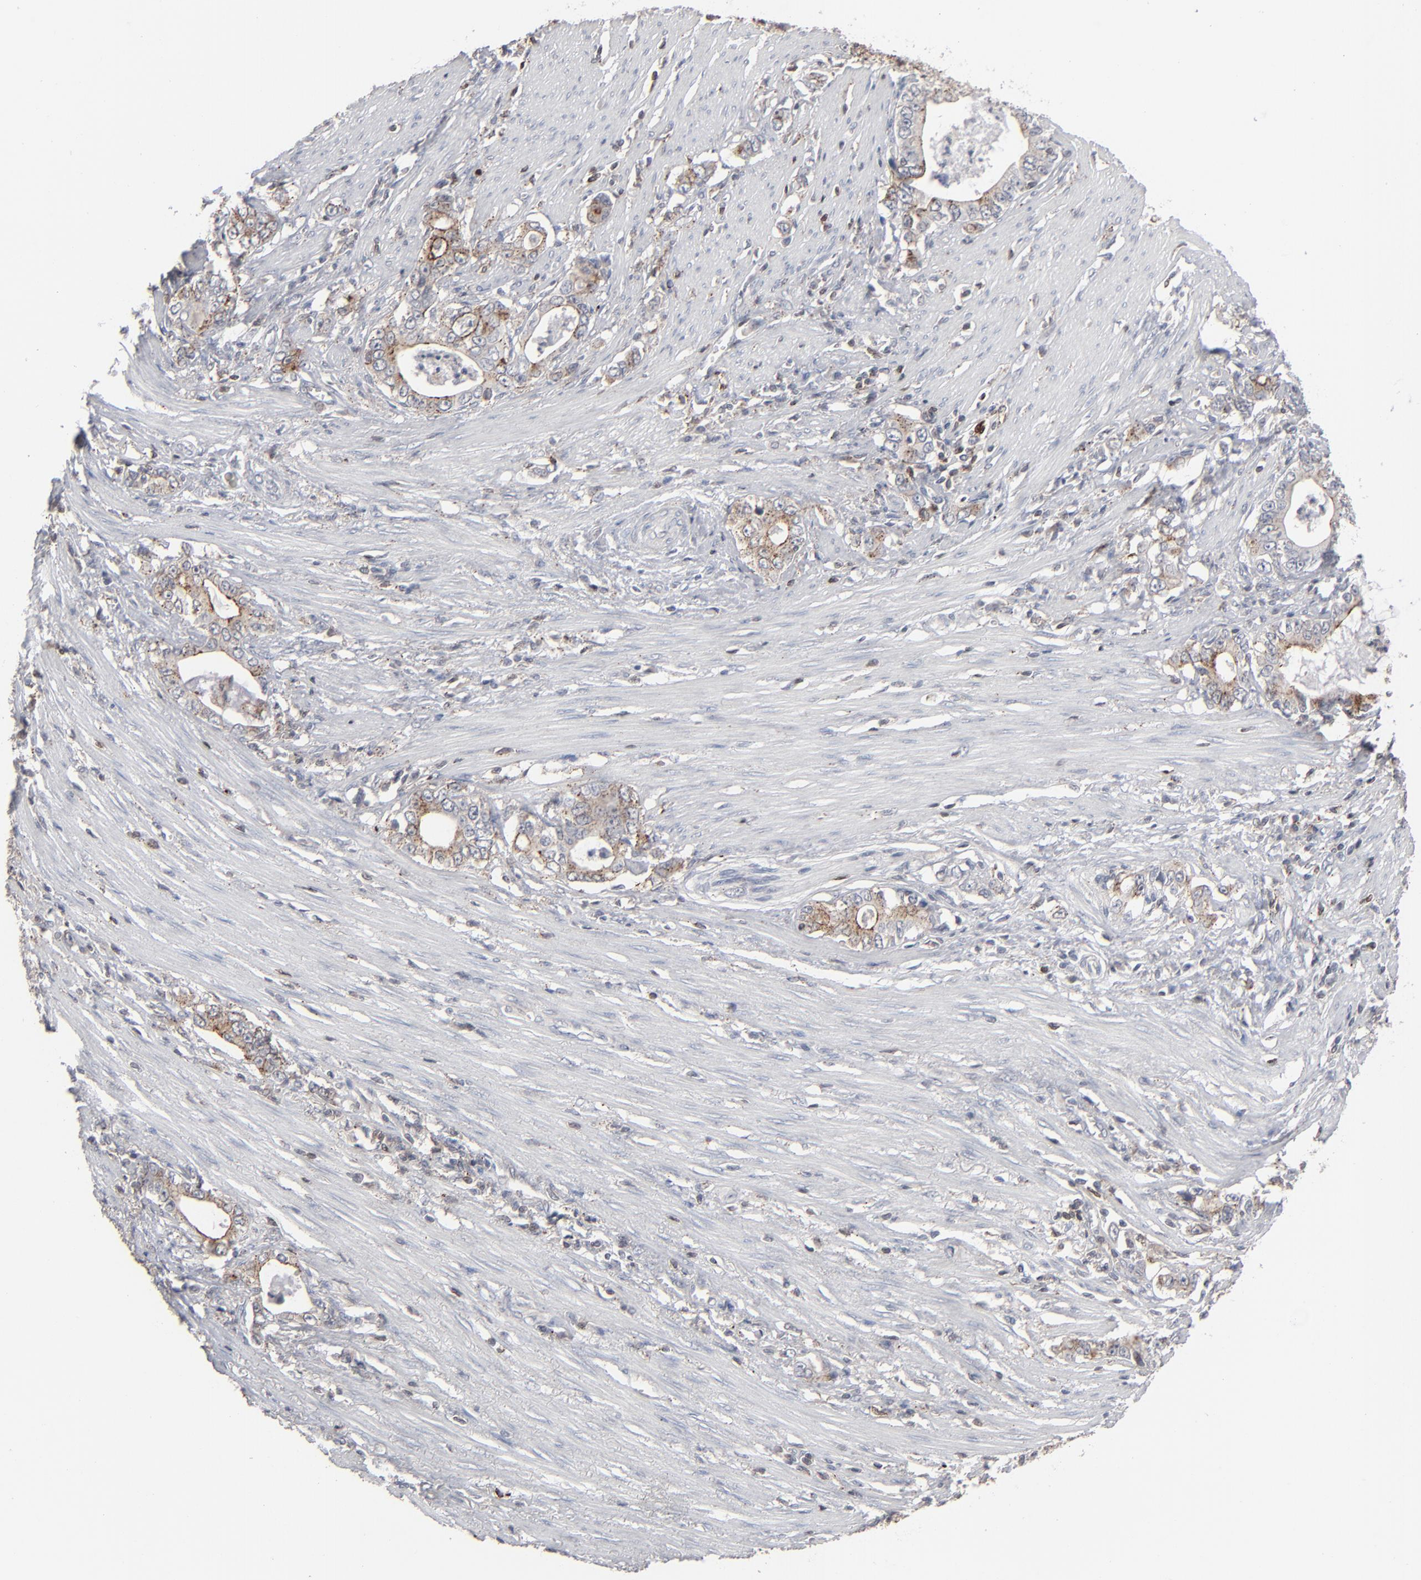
{"staining": {"intensity": "moderate", "quantity": ">75%", "location": "cytoplasmic/membranous"}, "tissue": "stomach cancer", "cell_type": "Tumor cells", "image_type": "cancer", "snomed": [{"axis": "morphology", "description": "Adenocarcinoma, NOS"}, {"axis": "topography", "description": "Stomach, lower"}], "caption": "Protein staining displays moderate cytoplasmic/membranous expression in approximately >75% of tumor cells in adenocarcinoma (stomach).", "gene": "STAT4", "patient": {"sex": "female", "age": 72}}